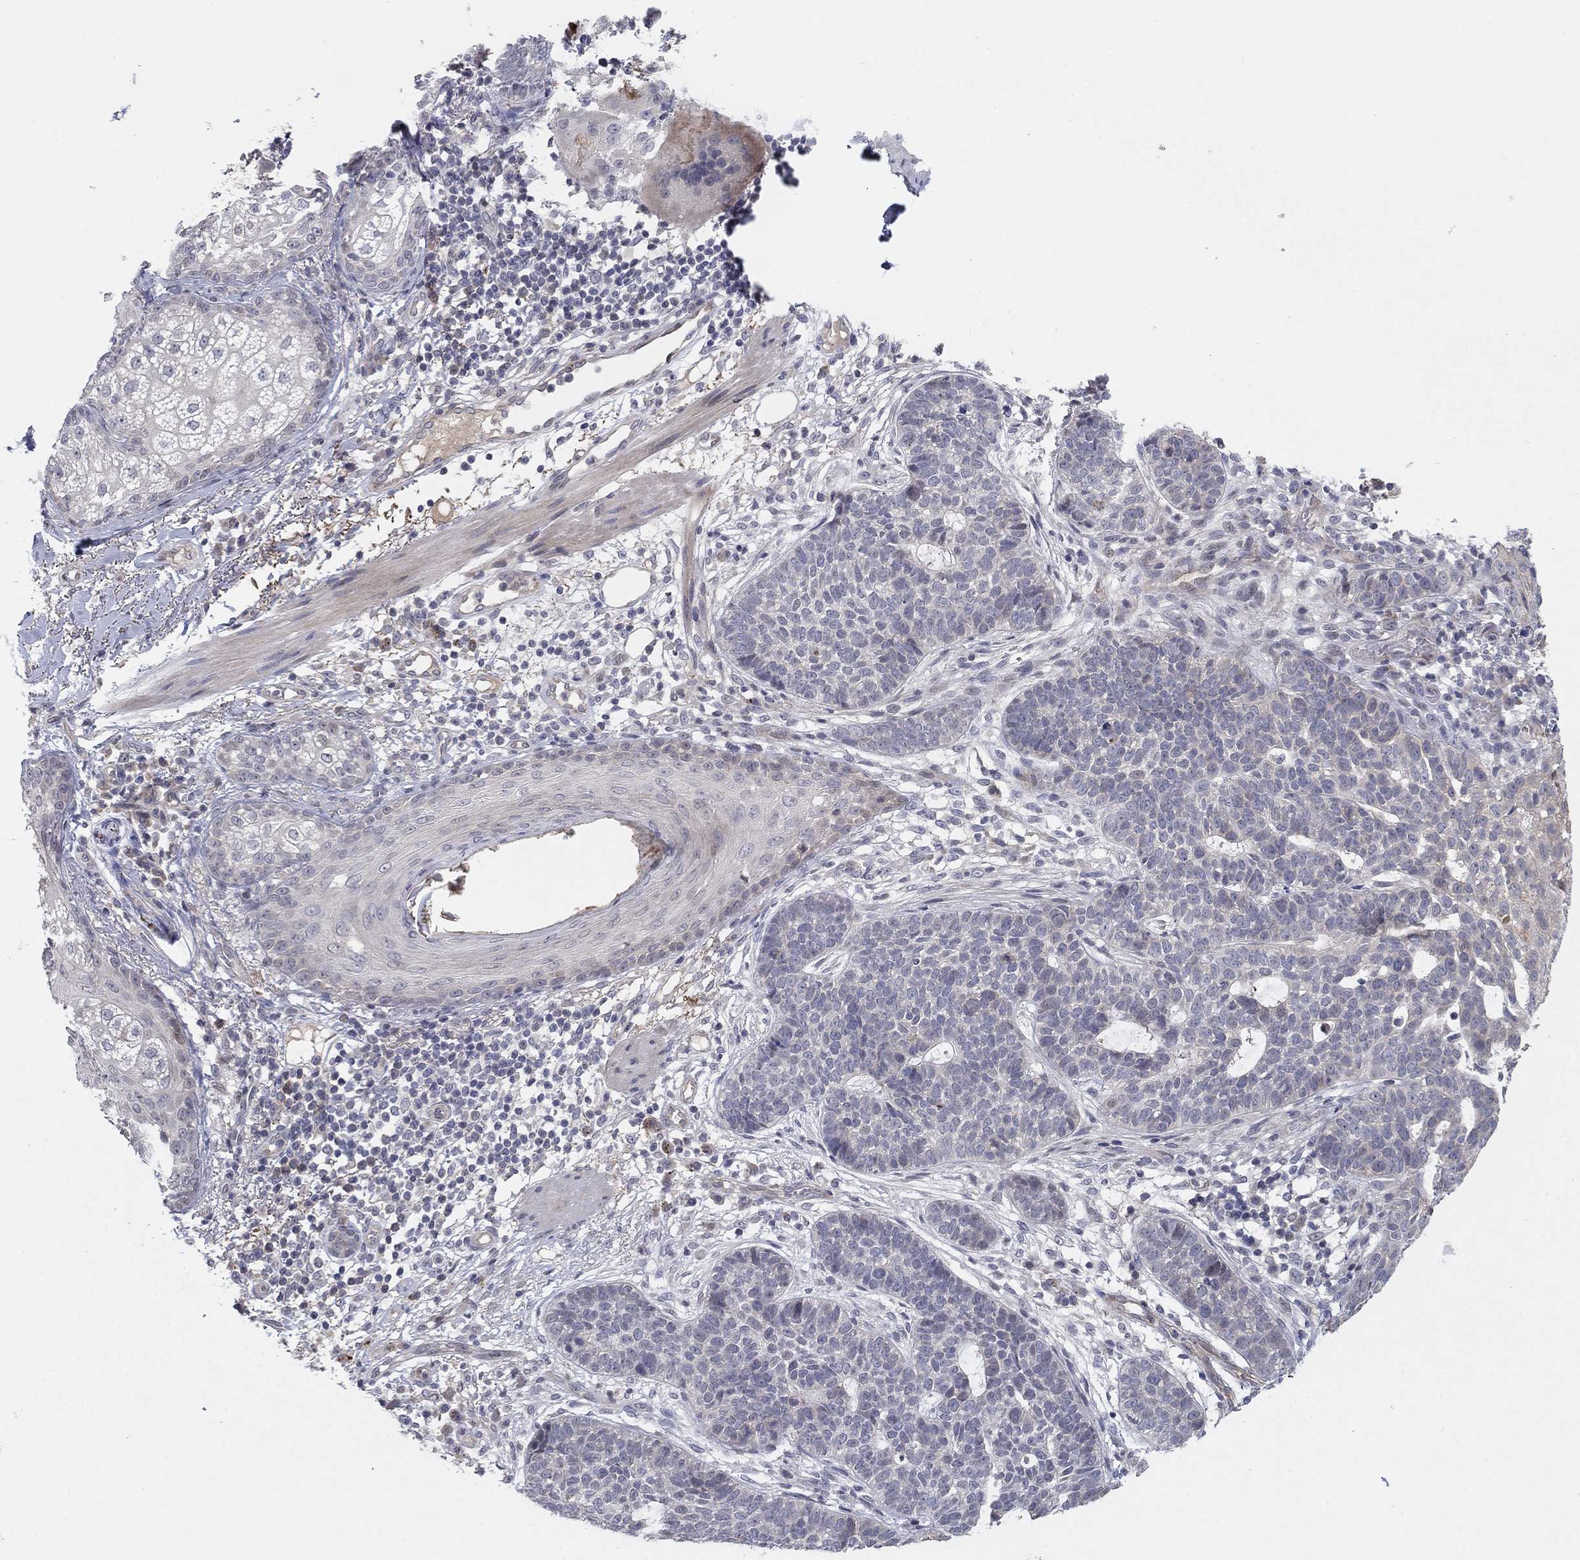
{"staining": {"intensity": "negative", "quantity": "none", "location": "none"}, "tissue": "skin cancer", "cell_type": "Tumor cells", "image_type": "cancer", "snomed": [{"axis": "morphology", "description": "Squamous cell carcinoma, NOS"}, {"axis": "topography", "description": "Skin"}], "caption": "Tumor cells show no significant protein expression in squamous cell carcinoma (skin).", "gene": "AMN1", "patient": {"sex": "male", "age": 88}}